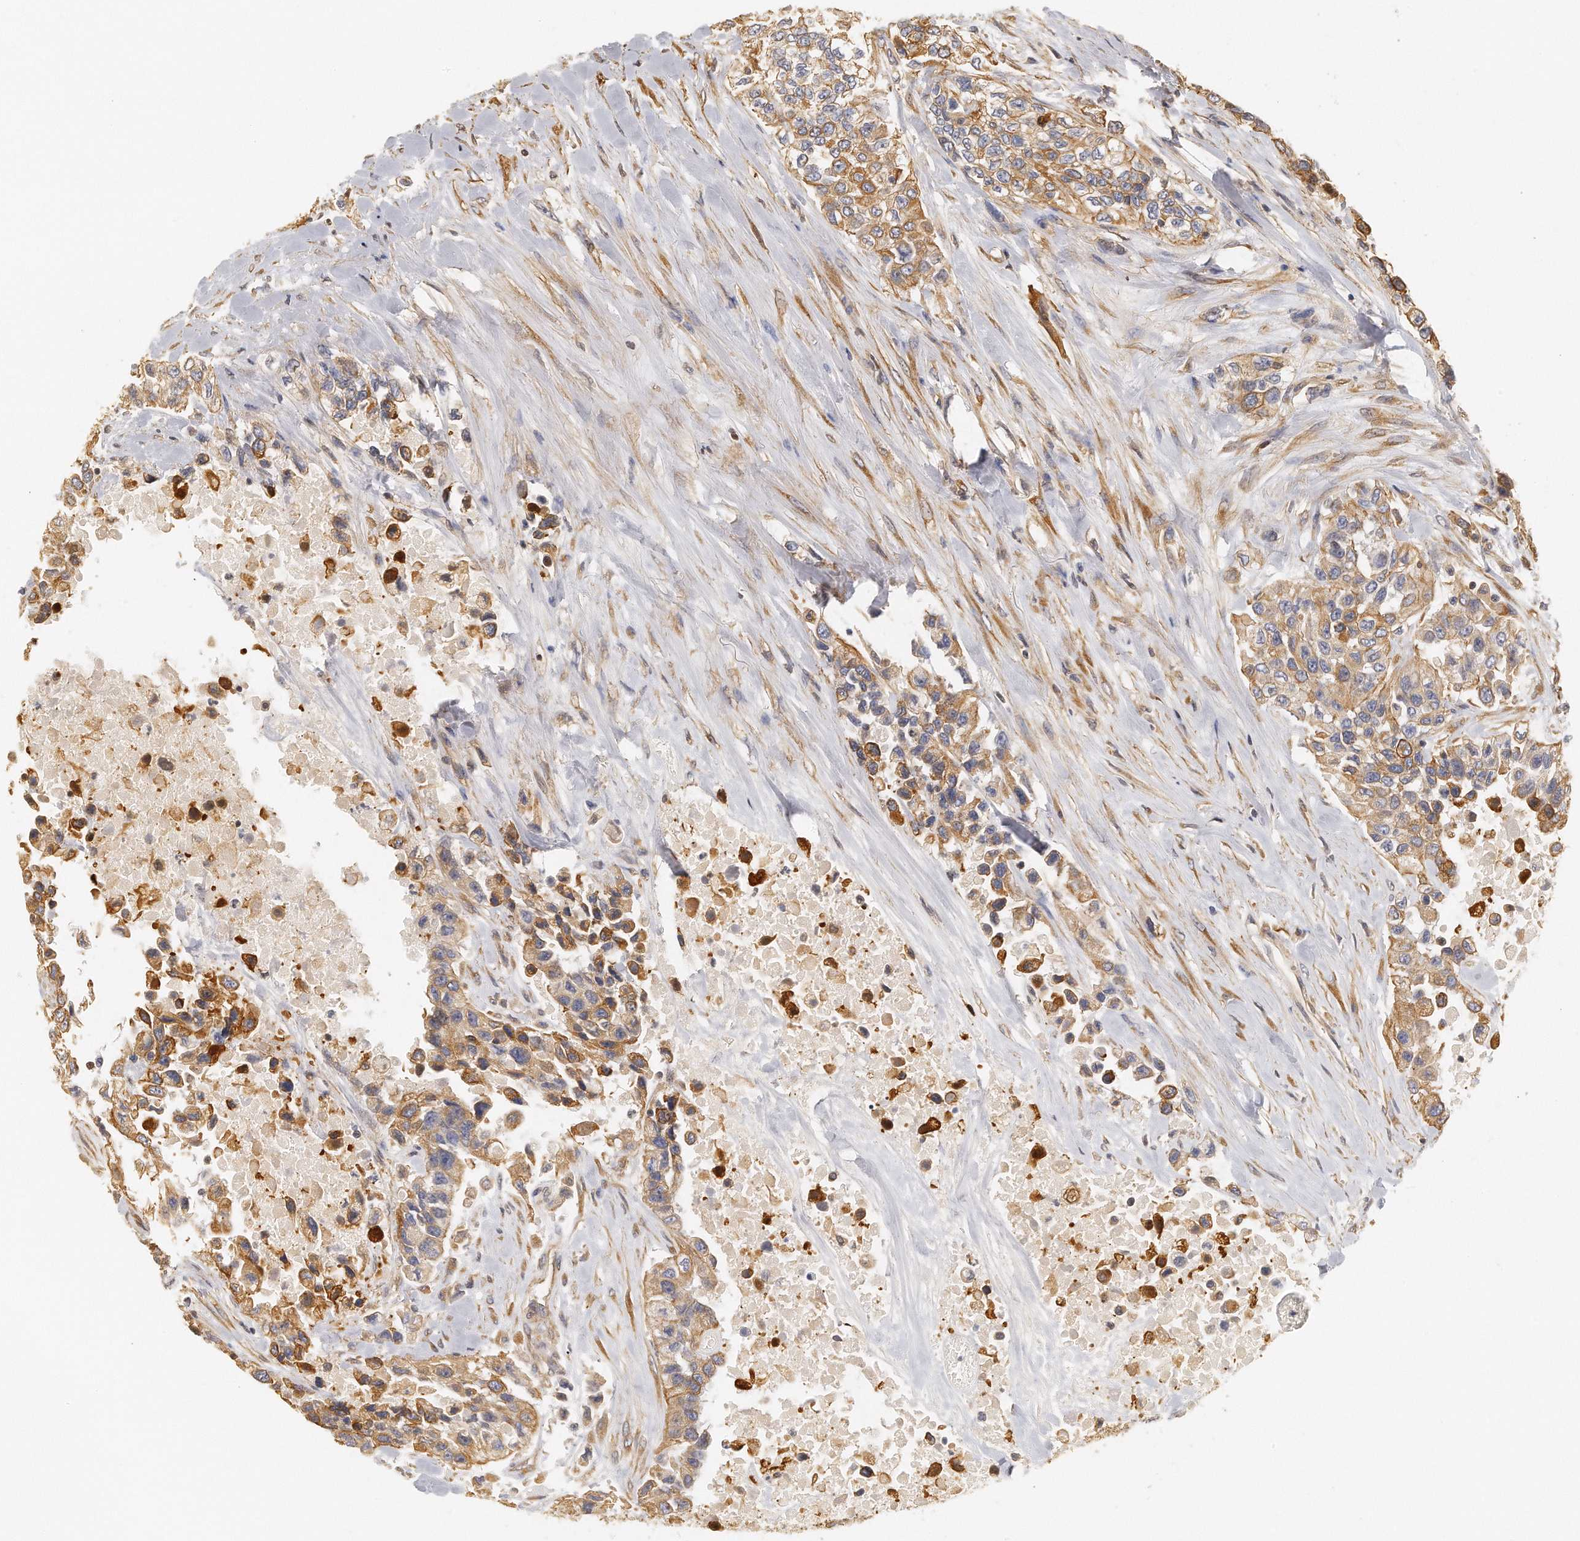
{"staining": {"intensity": "moderate", "quantity": ">75%", "location": "cytoplasmic/membranous"}, "tissue": "urothelial cancer", "cell_type": "Tumor cells", "image_type": "cancer", "snomed": [{"axis": "morphology", "description": "Urothelial carcinoma, High grade"}, {"axis": "topography", "description": "Urinary bladder"}], "caption": "About >75% of tumor cells in high-grade urothelial carcinoma reveal moderate cytoplasmic/membranous protein positivity as visualized by brown immunohistochemical staining.", "gene": "CHST7", "patient": {"sex": "female", "age": 80}}